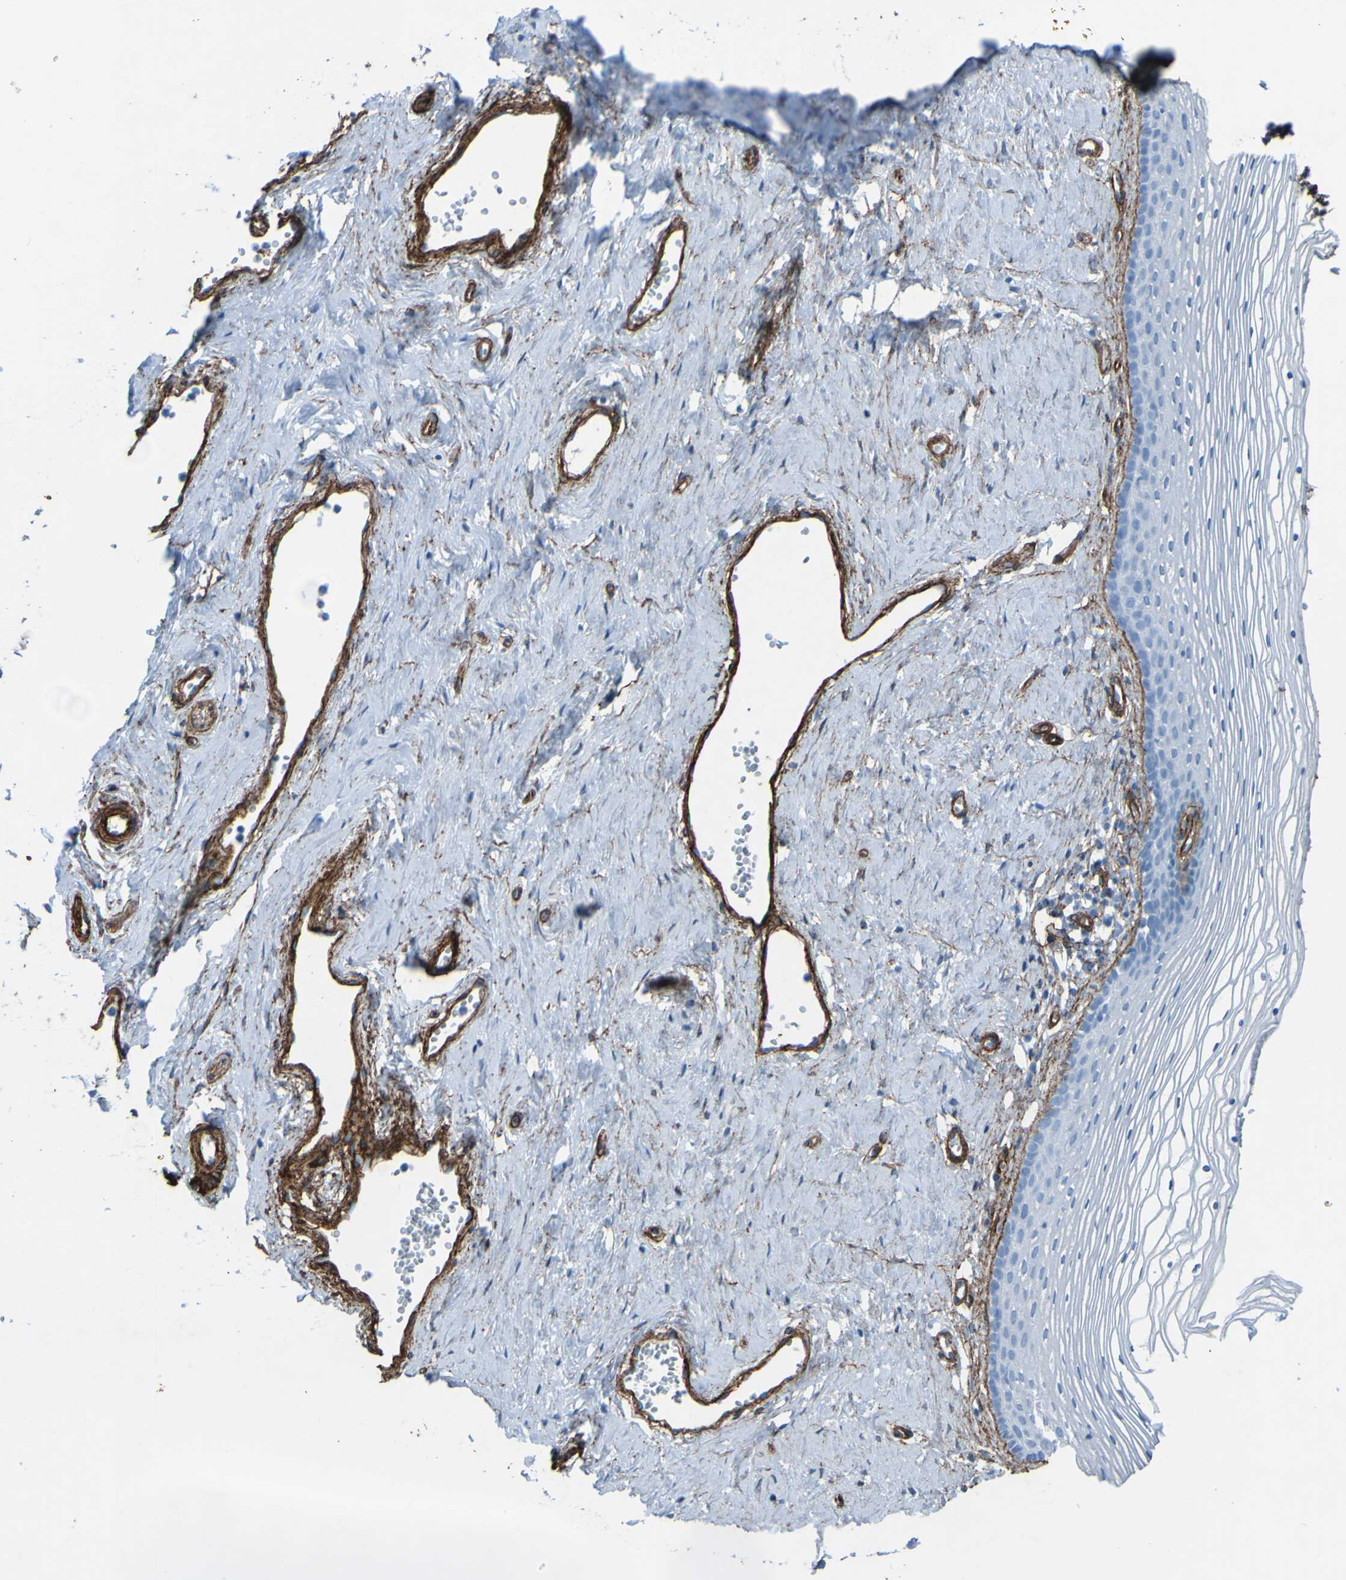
{"staining": {"intensity": "negative", "quantity": "none", "location": "none"}, "tissue": "vagina", "cell_type": "Squamous epithelial cells", "image_type": "normal", "snomed": [{"axis": "morphology", "description": "Normal tissue, NOS"}, {"axis": "topography", "description": "Vagina"}], "caption": "There is no significant positivity in squamous epithelial cells of vagina. (Brightfield microscopy of DAB immunohistochemistry at high magnification).", "gene": "COL4A2", "patient": {"sex": "female", "age": 32}}